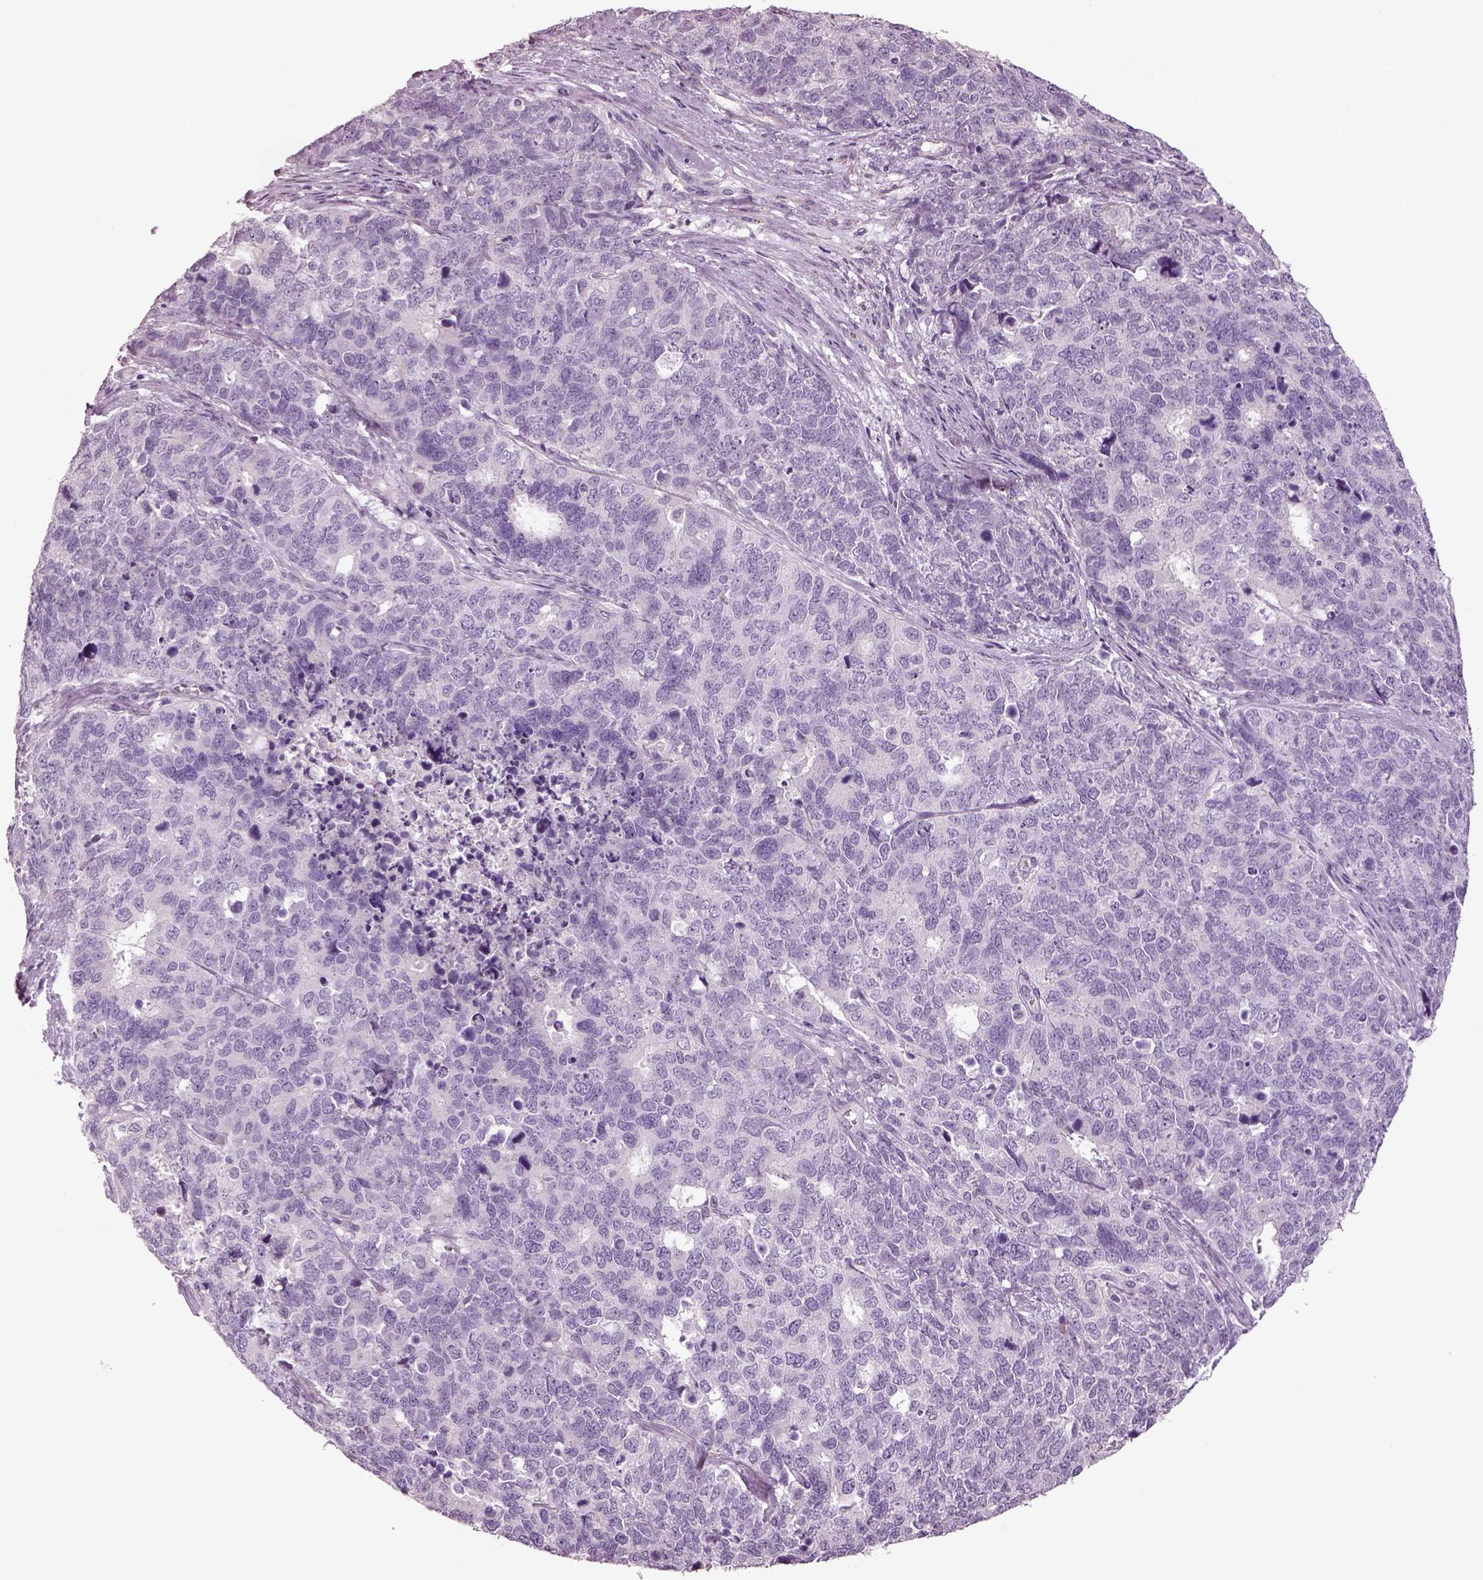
{"staining": {"intensity": "negative", "quantity": "none", "location": "none"}, "tissue": "cervical cancer", "cell_type": "Tumor cells", "image_type": "cancer", "snomed": [{"axis": "morphology", "description": "Squamous cell carcinoma, NOS"}, {"axis": "topography", "description": "Cervix"}], "caption": "The histopathology image reveals no staining of tumor cells in cervical cancer (squamous cell carcinoma).", "gene": "GUCA1A", "patient": {"sex": "female", "age": 63}}